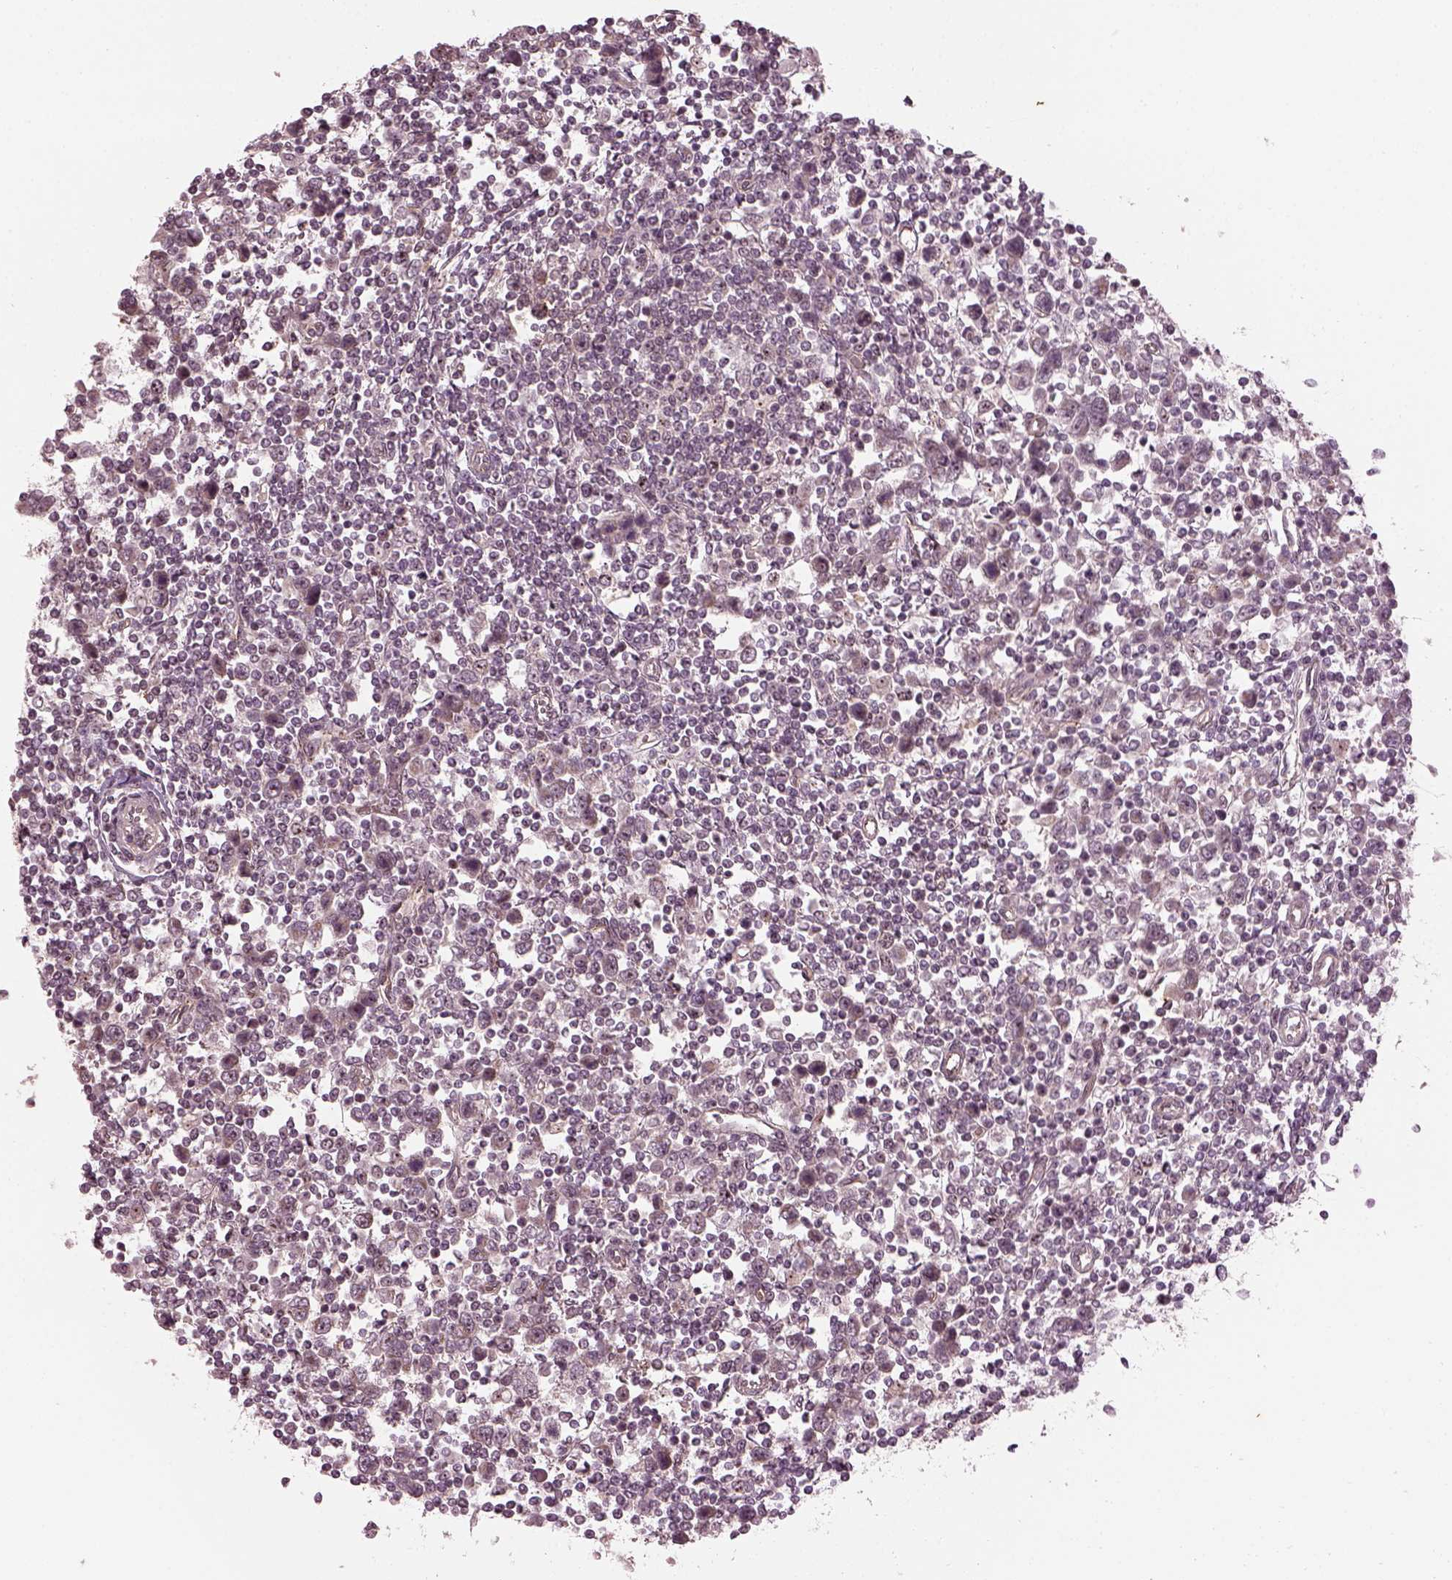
{"staining": {"intensity": "negative", "quantity": "none", "location": "none"}, "tissue": "testis cancer", "cell_type": "Tumor cells", "image_type": "cancer", "snomed": [{"axis": "morphology", "description": "Normal tissue, NOS"}, {"axis": "morphology", "description": "Seminoma, NOS"}, {"axis": "topography", "description": "Testis"}, {"axis": "topography", "description": "Epididymis"}], "caption": "Seminoma (testis) was stained to show a protein in brown. There is no significant positivity in tumor cells.", "gene": "GNRH1", "patient": {"sex": "male", "age": 34}}